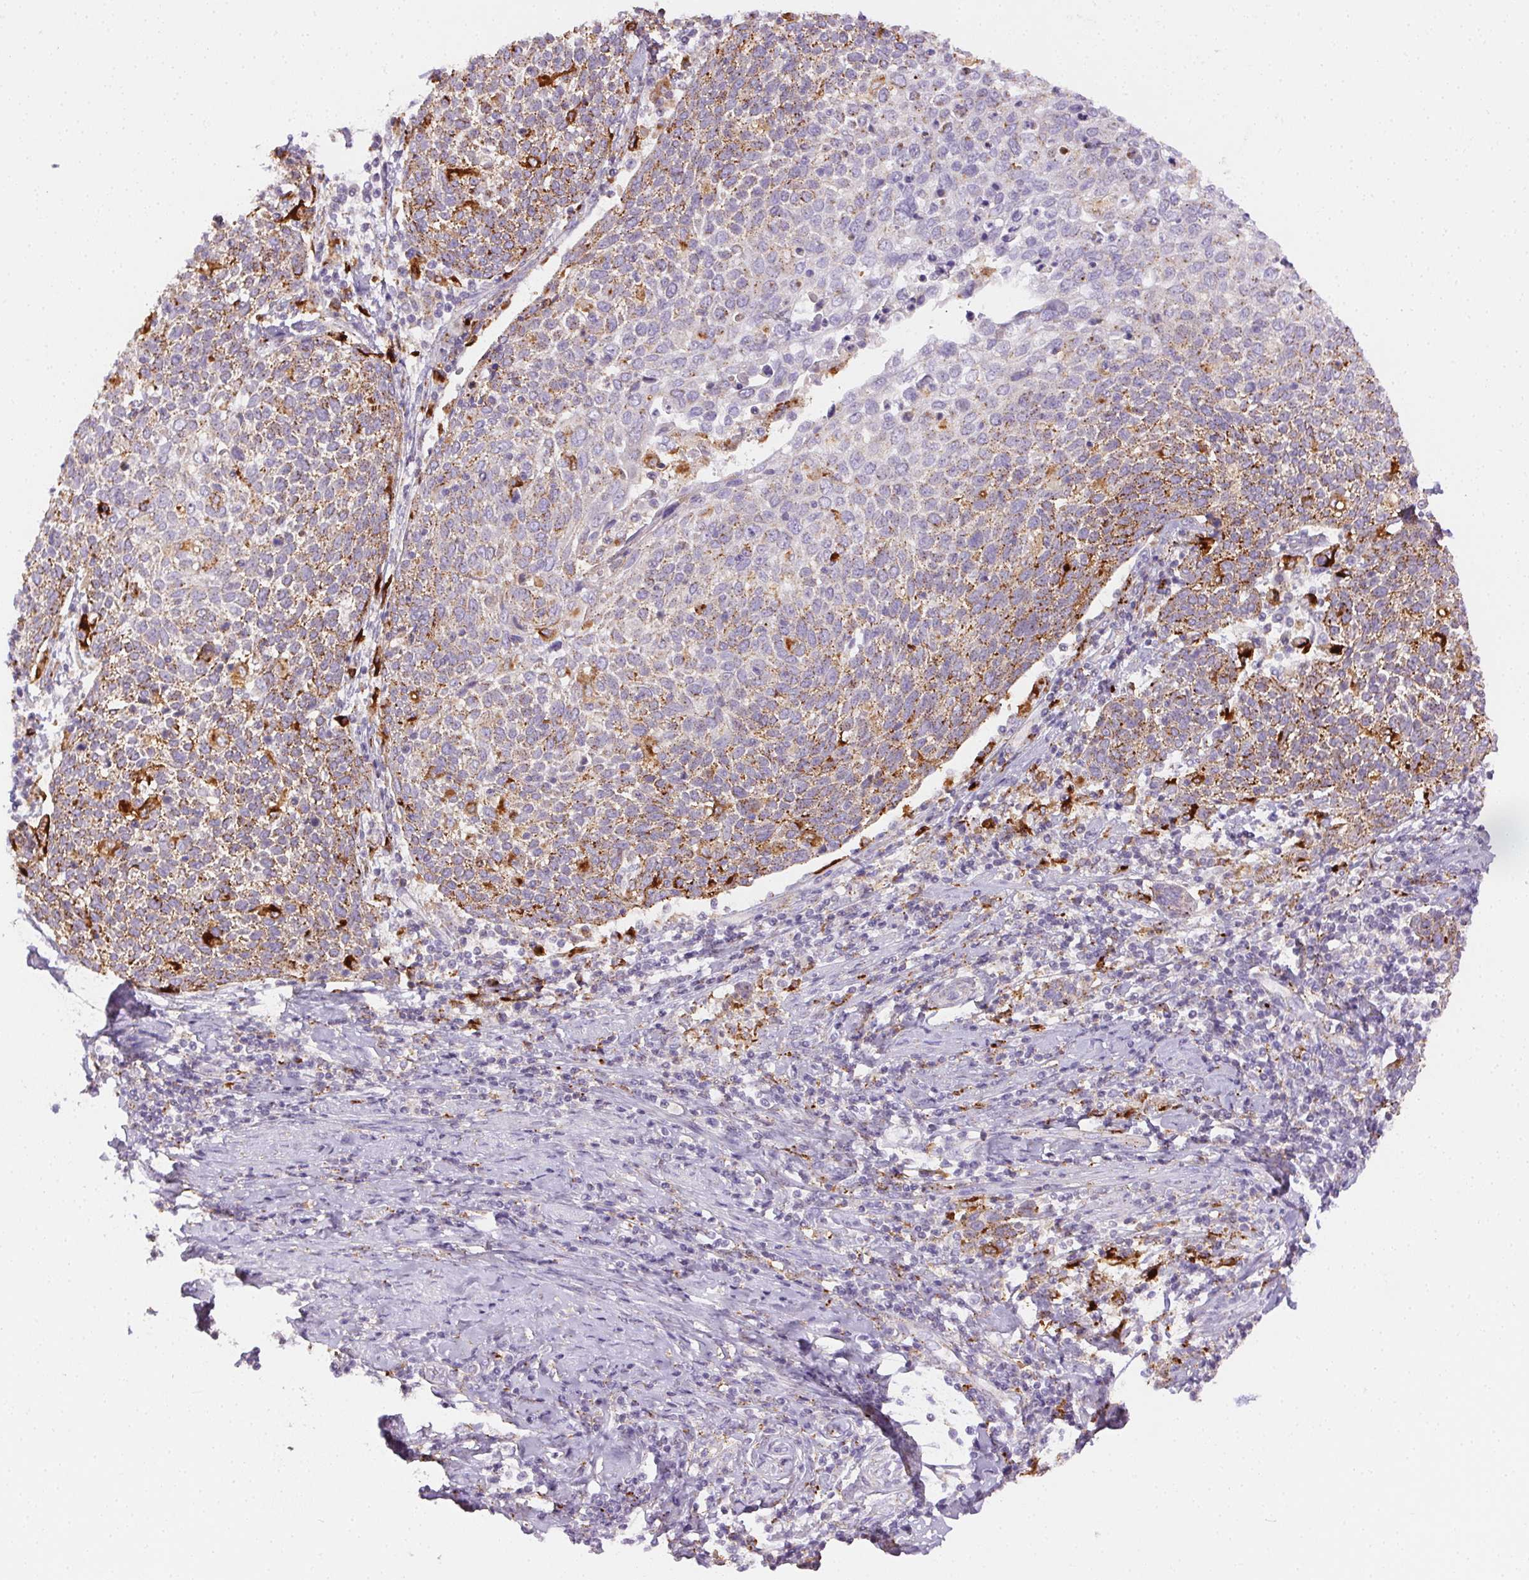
{"staining": {"intensity": "moderate", "quantity": "25%-75%", "location": "cytoplasmic/membranous"}, "tissue": "cervical cancer", "cell_type": "Tumor cells", "image_type": "cancer", "snomed": [{"axis": "morphology", "description": "Squamous cell carcinoma, NOS"}, {"axis": "topography", "description": "Cervix"}], "caption": "Cervical cancer stained with a brown dye demonstrates moderate cytoplasmic/membranous positive staining in approximately 25%-75% of tumor cells.", "gene": "SCPEP1", "patient": {"sex": "female", "age": 61}}